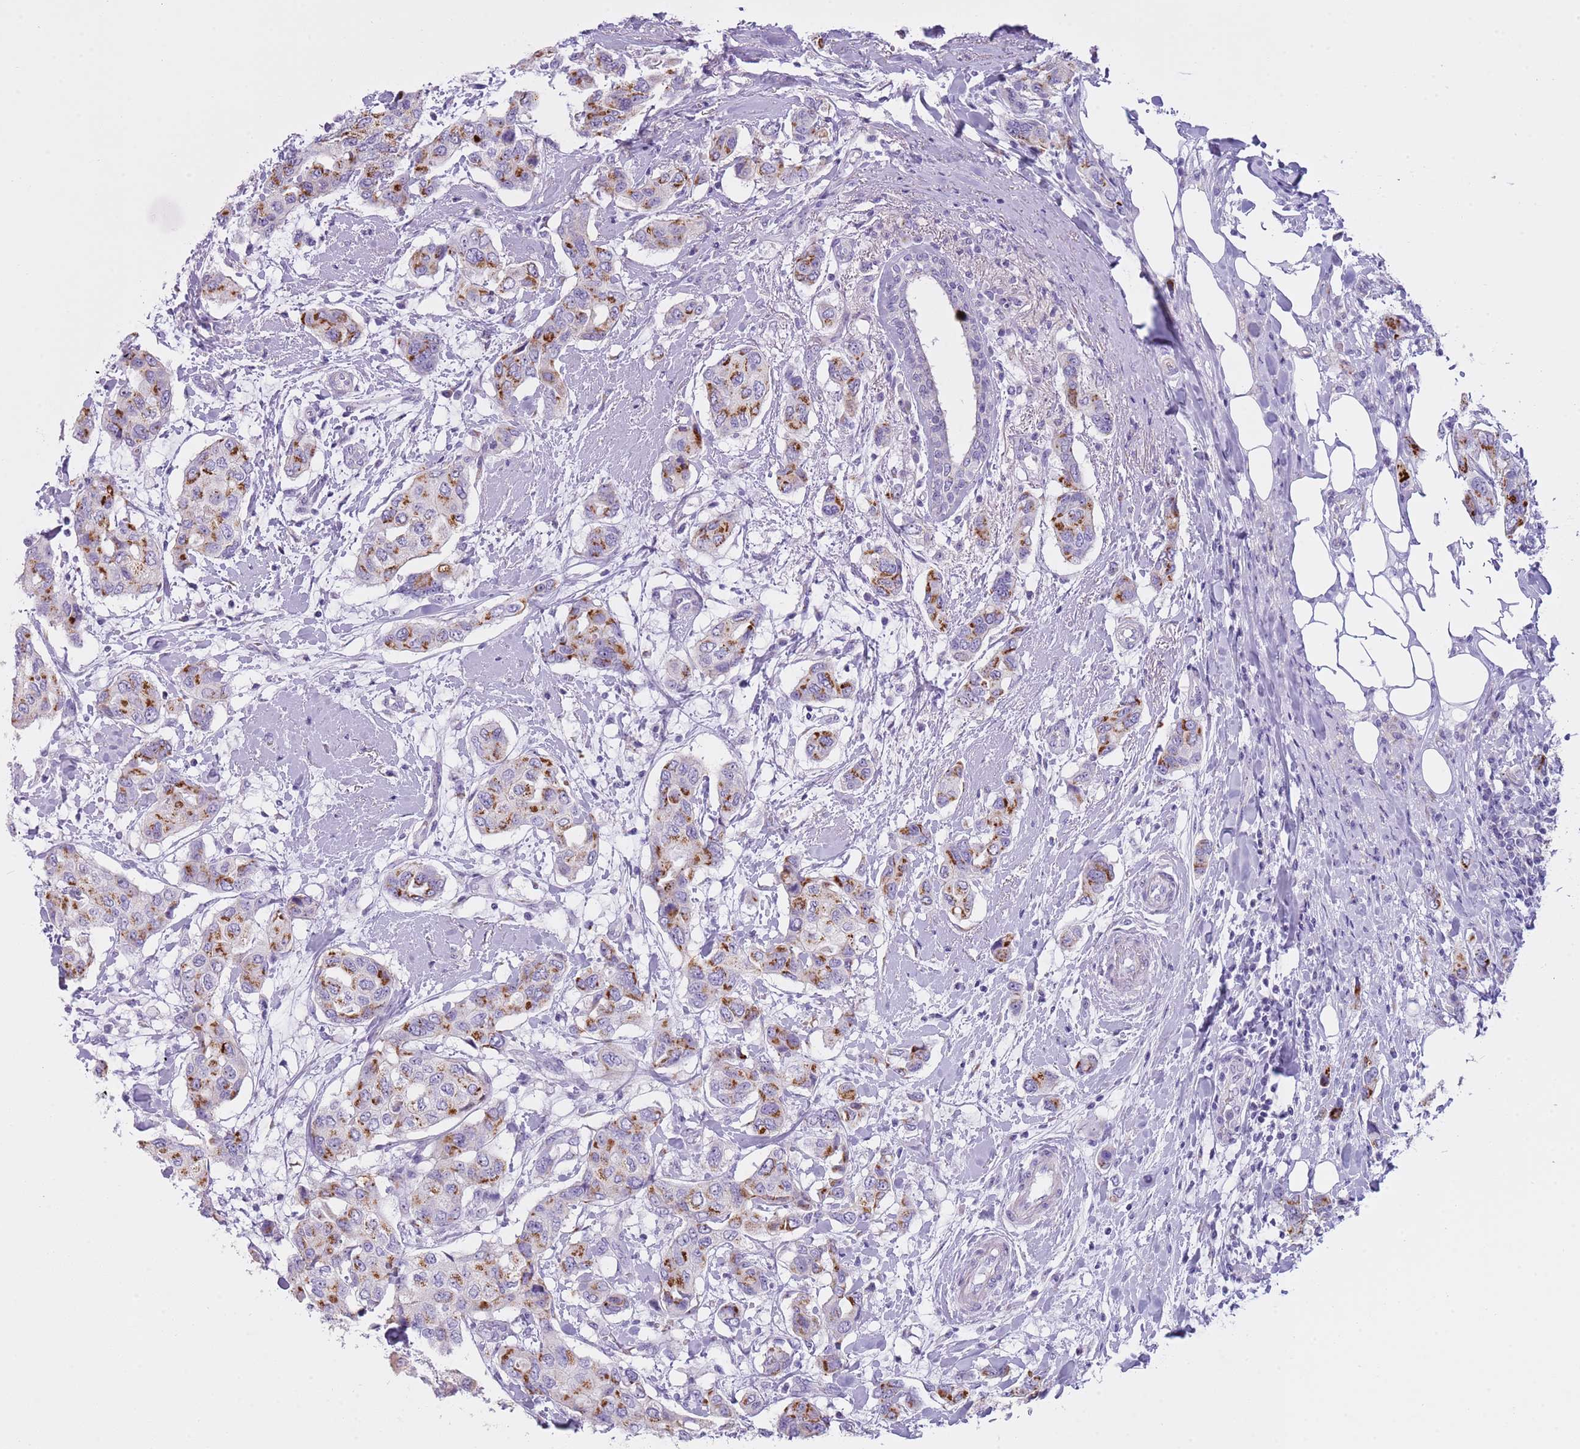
{"staining": {"intensity": "strong", "quantity": "25%-75%", "location": "cytoplasmic/membranous"}, "tissue": "breast cancer", "cell_type": "Tumor cells", "image_type": "cancer", "snomed": [{"axis": "morphology", "description": "Lobular carcinoma"}, {"axis": "topography", "description": "Breast"}], "caption": "Approximately 25%-75% of tumor cells in breast cancer reveal strong cytoplasmic/membranous protein positivity as visualized by brown immunohistochemical staining.", "gene": "NBPF6", "patient": {"sex": "female", "age": 51}}